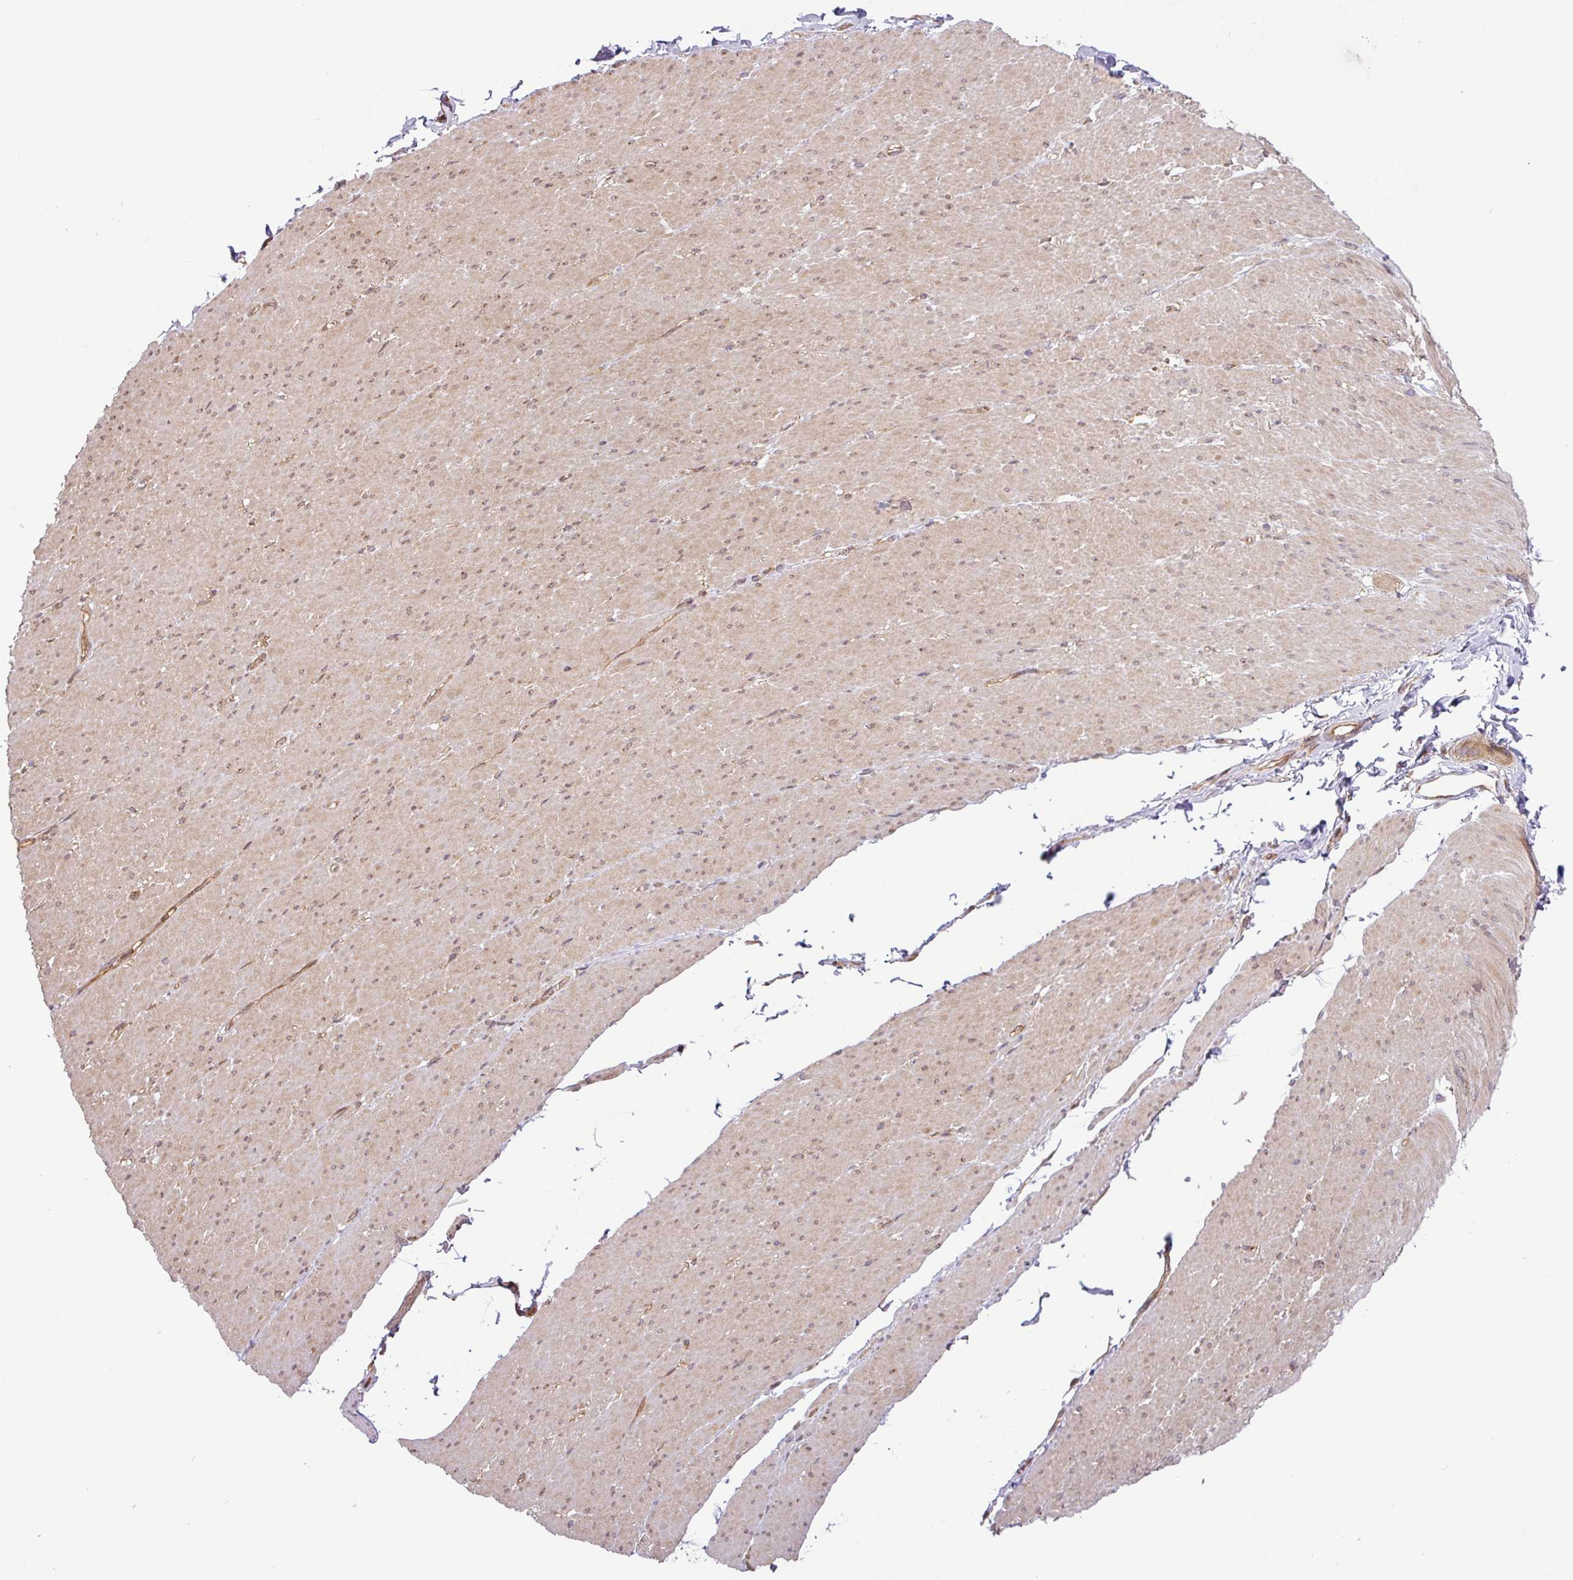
{"staining": {"intensity": "weak", "quantity": "25%-75%", "location": "cytoplasmic/membranous,nuclear"}, "tissue": "smooth muscle", "cell_type": "Smooth muscle cells", "image_type": "normal", "snomed": [{"axis": "morphology", "description": "Normal tissue, NOS"}, {"axis": "topography", "description": "Smooth muscle"}, {"axis": "topography", "description": "Rectum"}], "caption": "Brown immunohistochemical staining in unremarkable smooth muscle exhibits weak cytoplasmic/membranous,nuclear positivity in approximately 25%-75% of smooth muscle cells.", "gene": "SHB", "patient": {"sex": "male", "age": 53}}